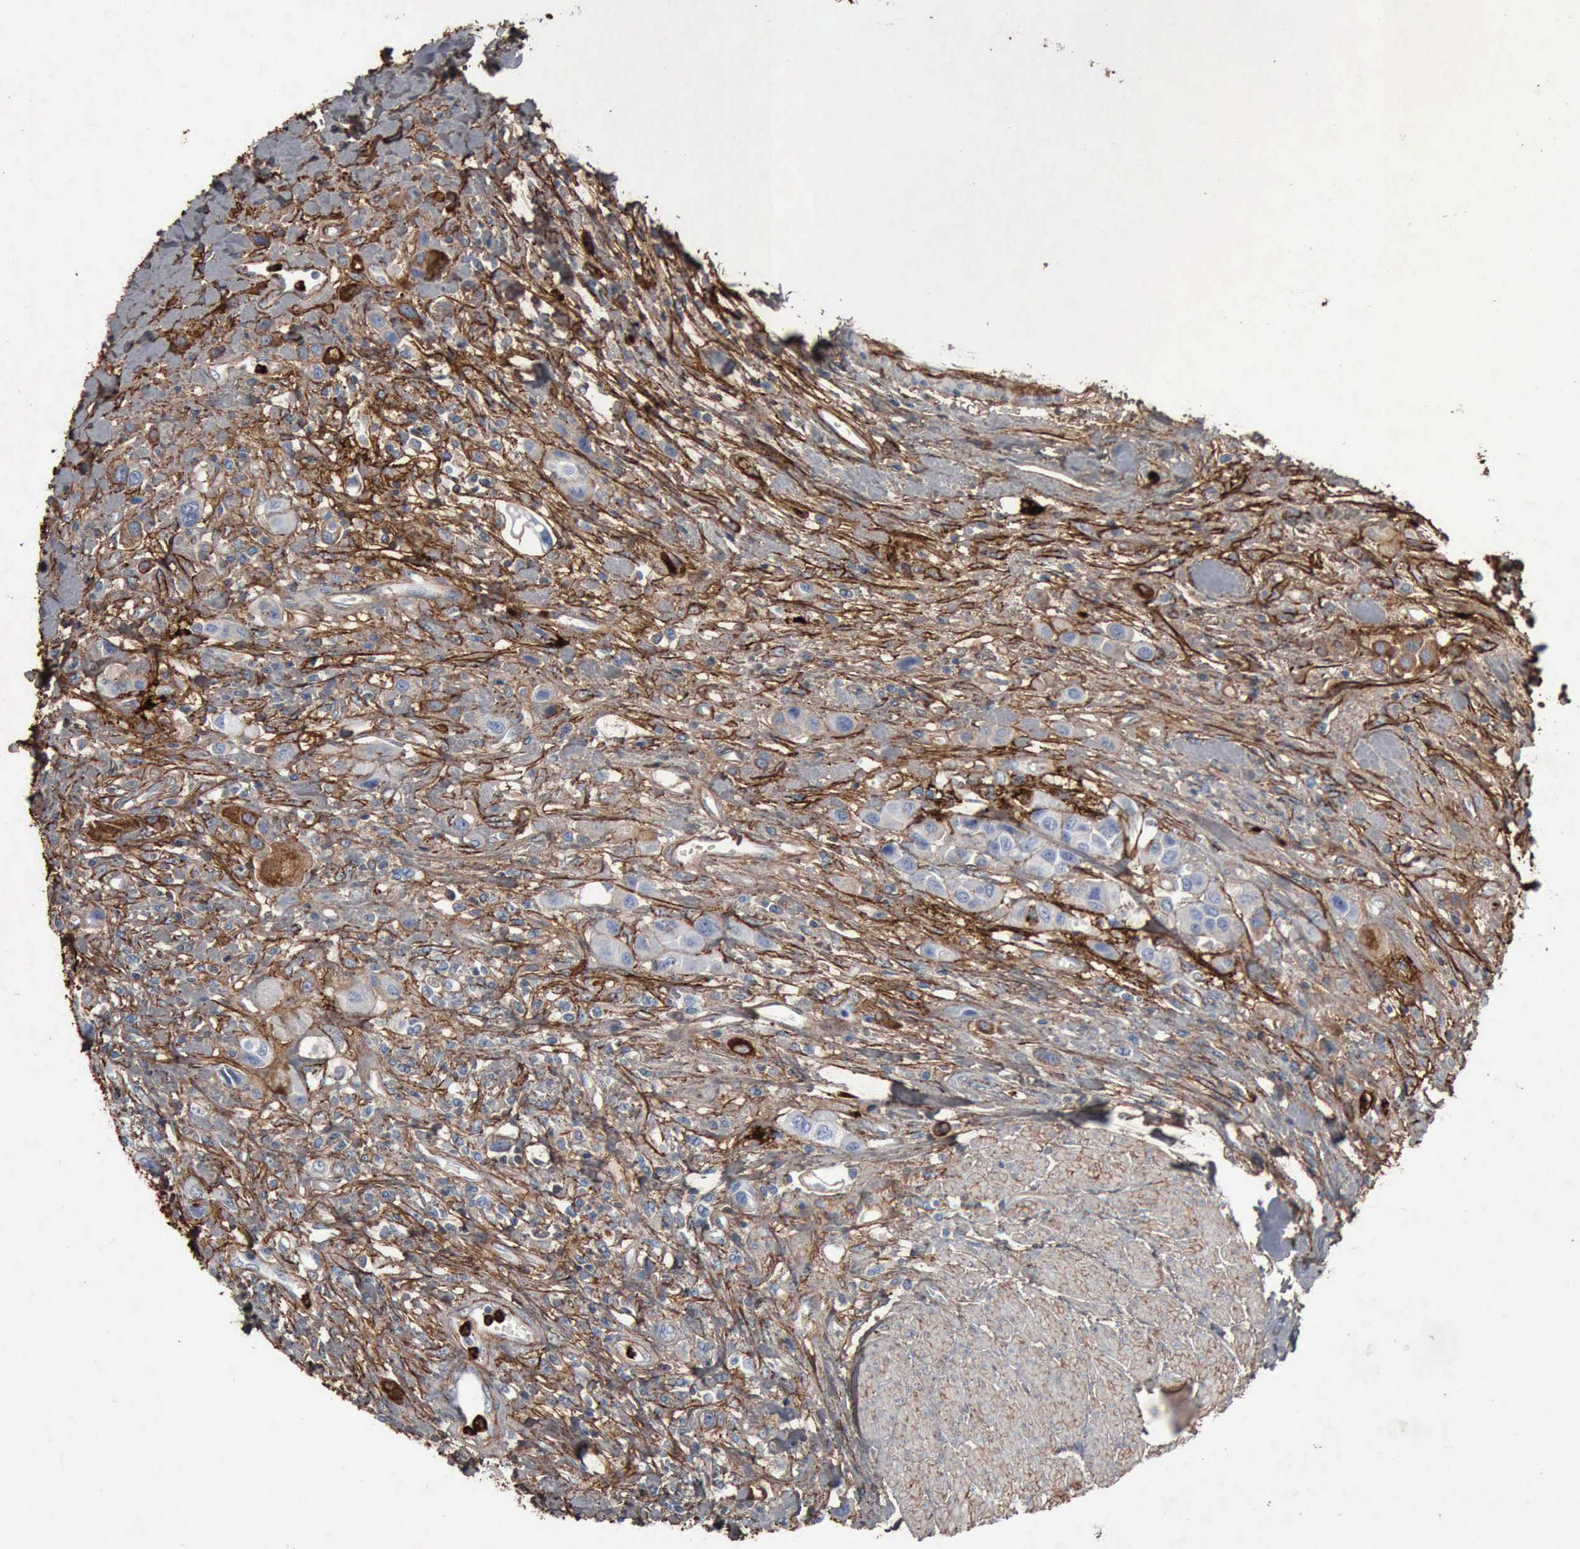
{"staining": {"intensity": "weak", "quantity": "<25%", "location": "cytoplasmic/membranous"}, "tissue": "urothelial cancer", "cell_type": "Tumor cells", "image_type": "cancer", "snomed": [{"axis": "morphology", "description": "Urothelial carcinoma, High grade"}, {"axis": "topography", "description": "Urinary bladder"}], "caption": "Human urothelial cancer stained for a protein using immunohistochemistry demonstrates no staining in tumor cells.", "gene": "FN1", "patient": {"sex": "male", "age": 50}}